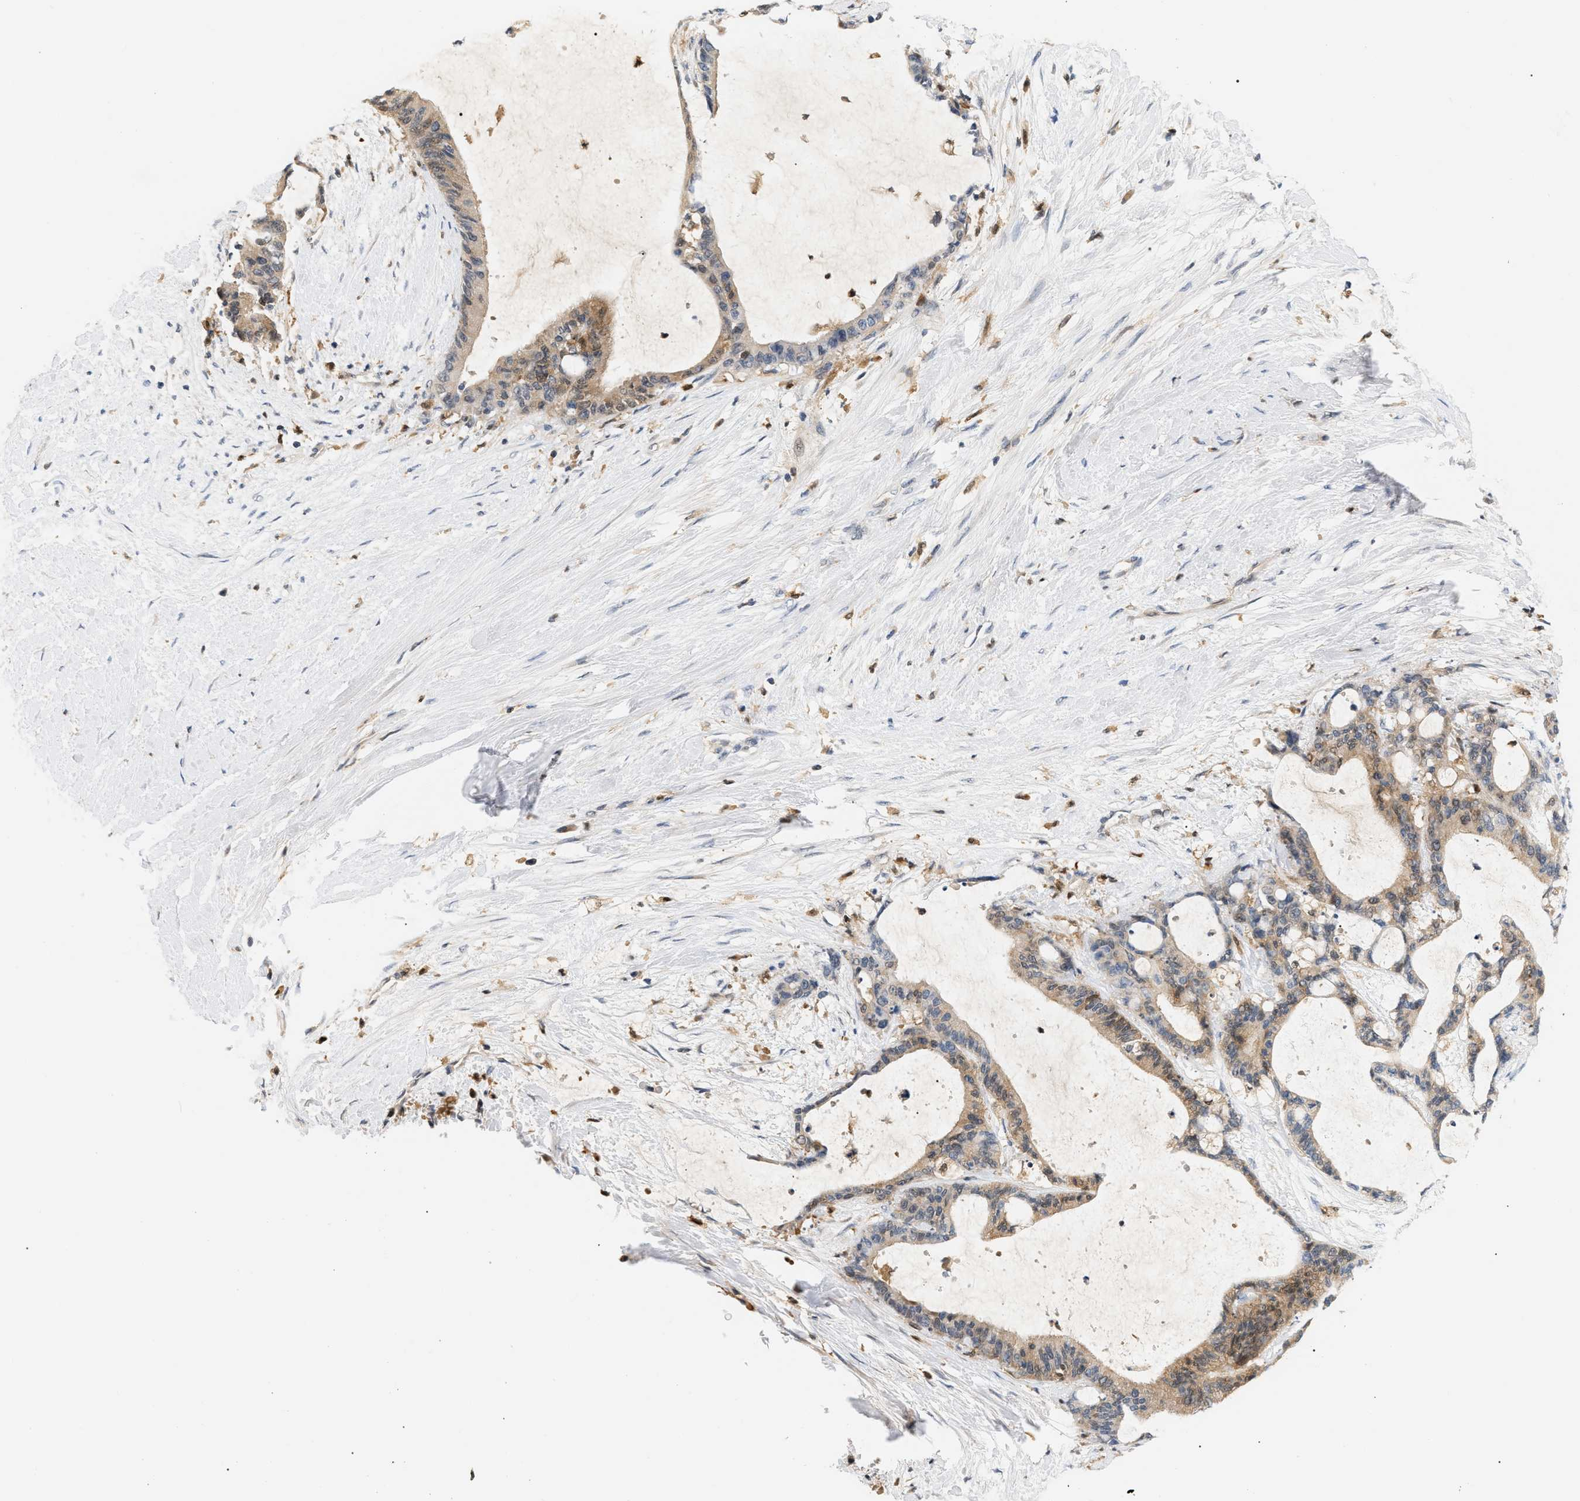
{"staining": {"intensity": "moderate", "quantity": ">75%", "location": "cytoplasmic/membranous"}, "tissue": "liver cancer", "cell_type": "Tumor cells", "image_type": "cancer", "snomed": [{"axis": "morphology", "description": "Cholangiocarcinoma"}, {"axis": "topography", "description": "Liver"}], "caption": "Cholangiocarcinoma (liver) tissue shows moderate cytoplasmic/membranous expression in approximately >75% of tumor cells (IHC, brightfield microscopy, high magnification).", "gene": "PYCARD", "patient": {"sex": "female", "age": 73}}